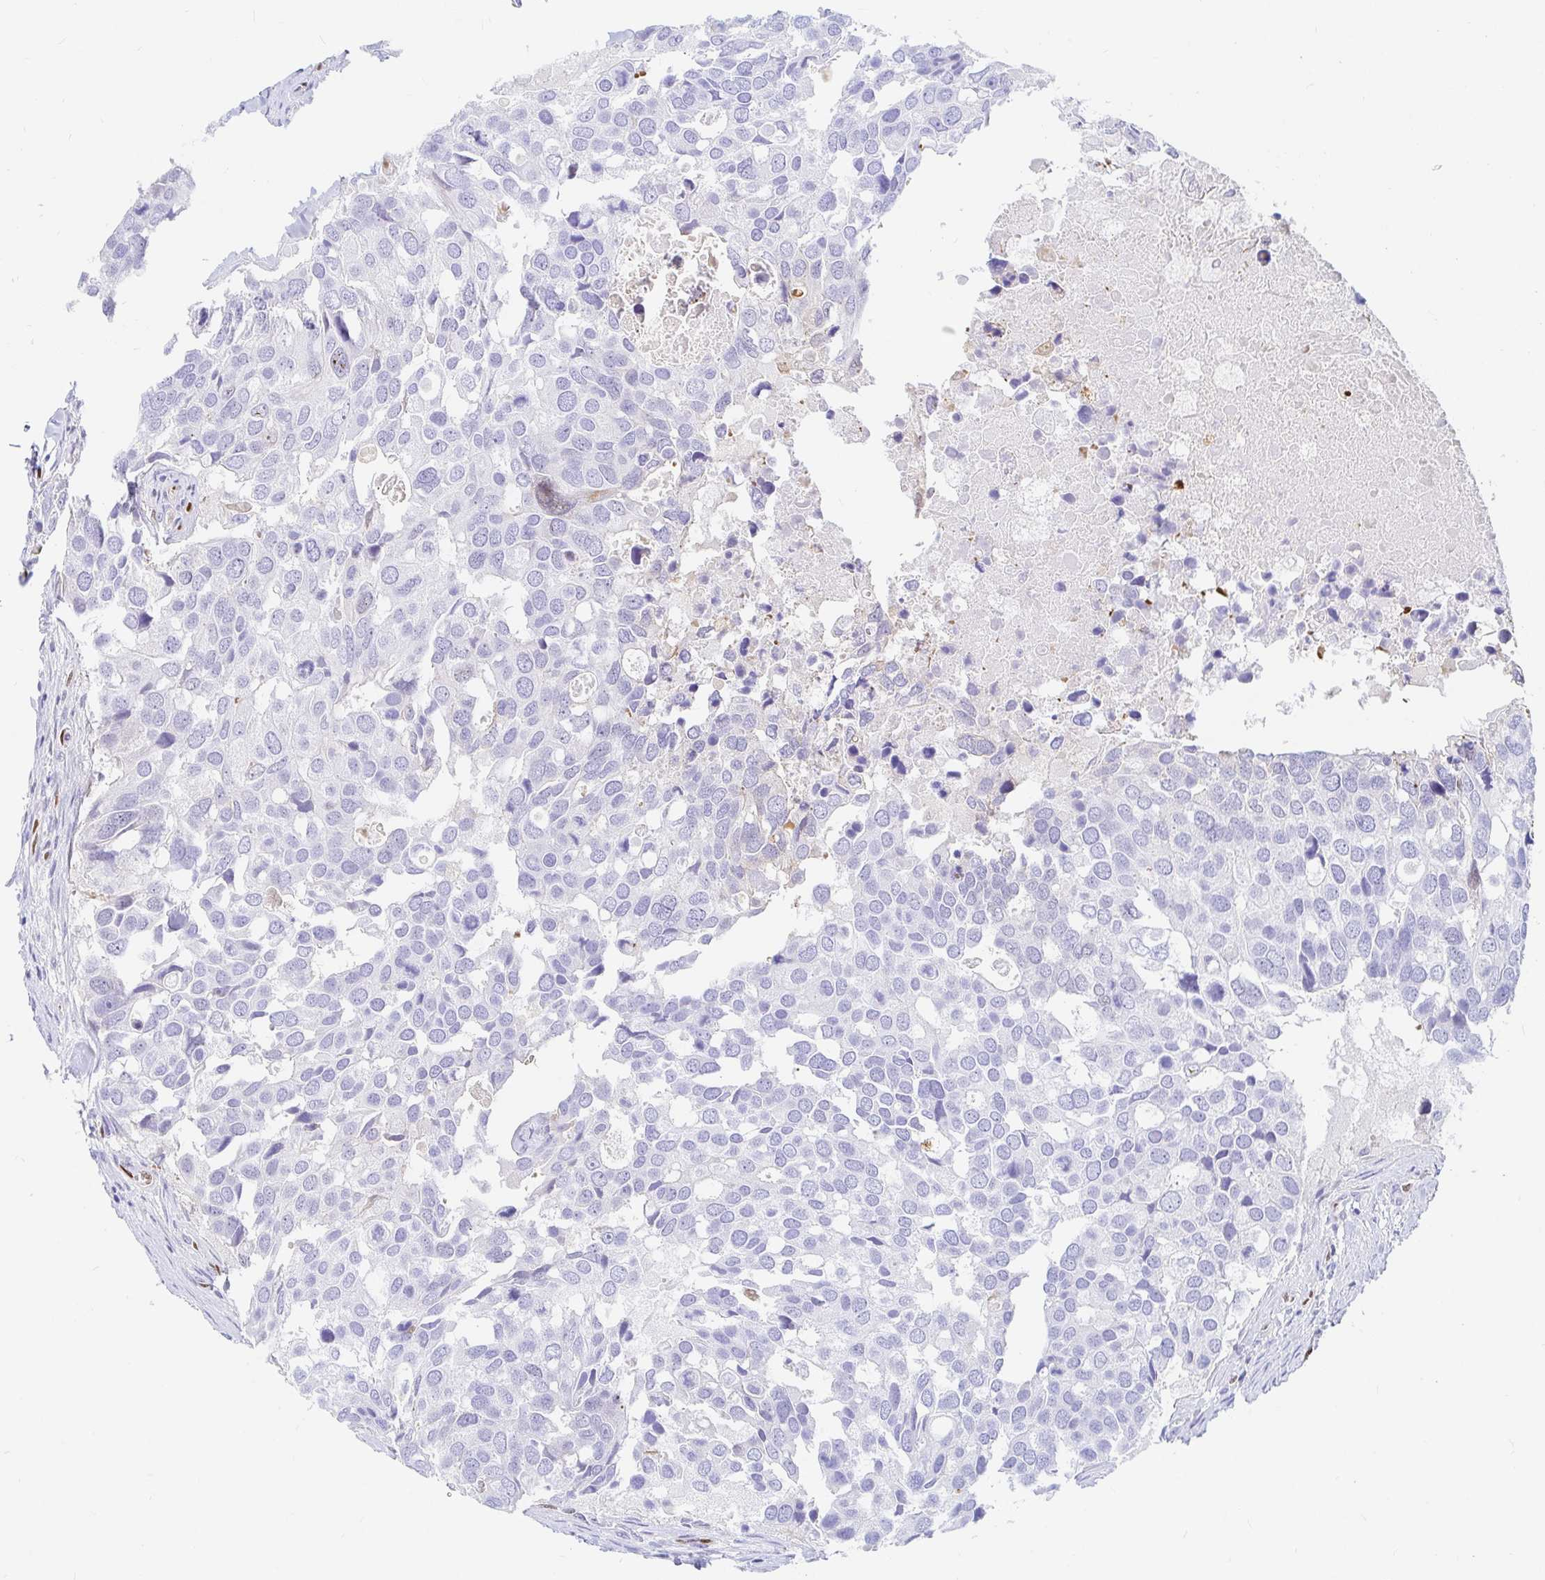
{"staining": {"intensity": "negative", "quantity": "none", "location": "none"}, "tissue": "breast cancer", "cell_type": "Tumor cells", "image_type": "cancer", "snomed": [{"axis": "morphology", "description": "Duct carcinoma"}, {"axis": "topography", "description": "Breast"}], "caption": "This image is of breast invasive ductal carcinoma stained with immunohistochemistry (IHC) to label a protein in brown with the nuclei are counter-stained blue. There is no expression in tumor cells.", "gene": "HINFP", "patient": {"sex": "female", "age": 83}}